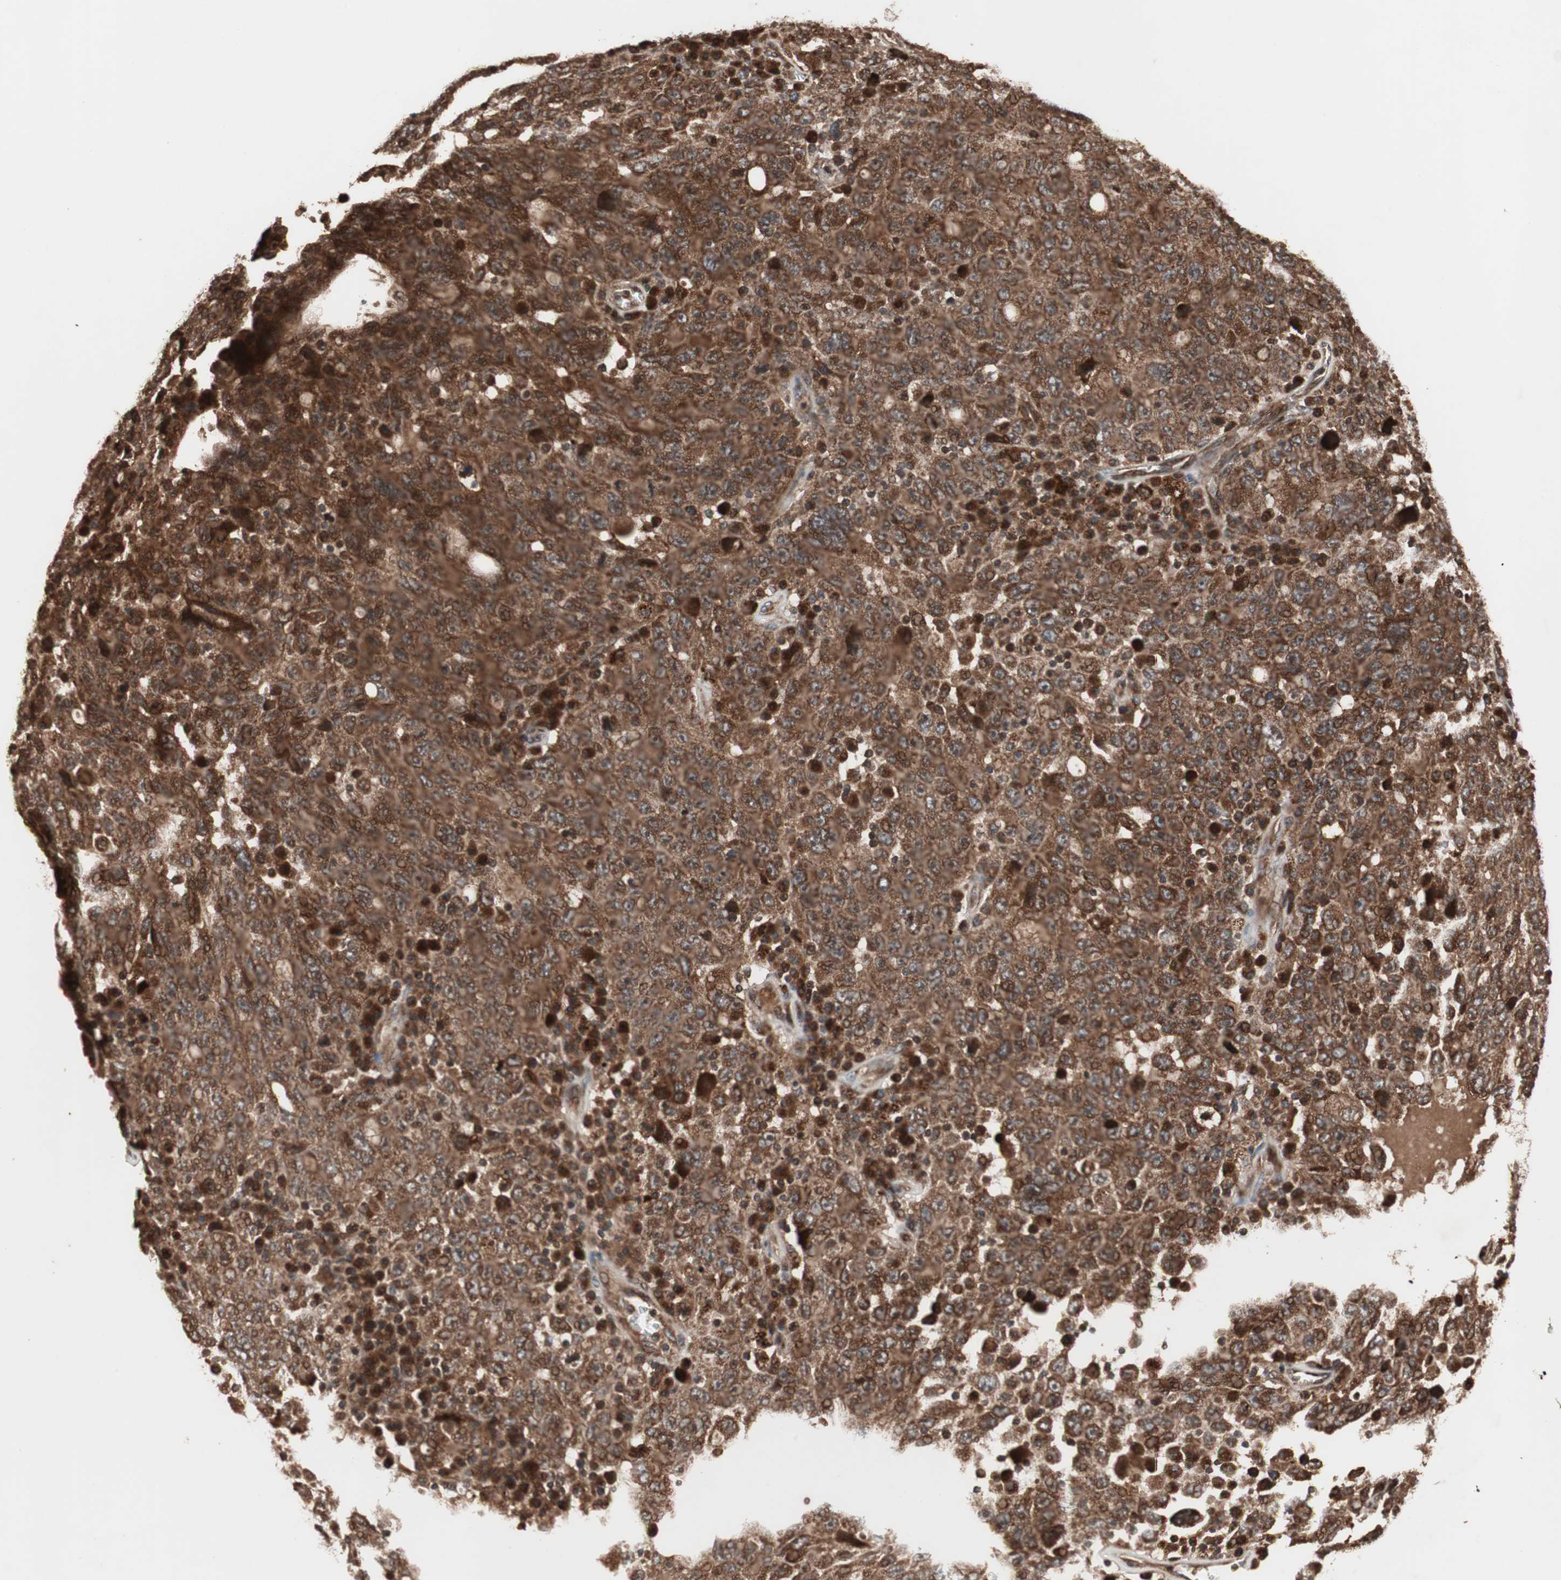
{"staining": {"intensity": "strong", "quantity": ">75%", "location": "cytoplasmic/membranous"}, "tissue": "ovarian cancer", "cell_type": "Tumor cells", "image_type": "cancer", "snomed": [{"axis": "morphology", "description": "Carcinoma, endometroid"}, {"axis": "topography", "description": "Ovary"}], "caption": "Brown immunohistochemical staining in human endometroid carcinoma (ovarian) exhibits strong cytoplasmic/membranous expression in about >75% of tumor cells.", "gene": "RAB1A", "patient": {"sex": "female", "age": 62}}